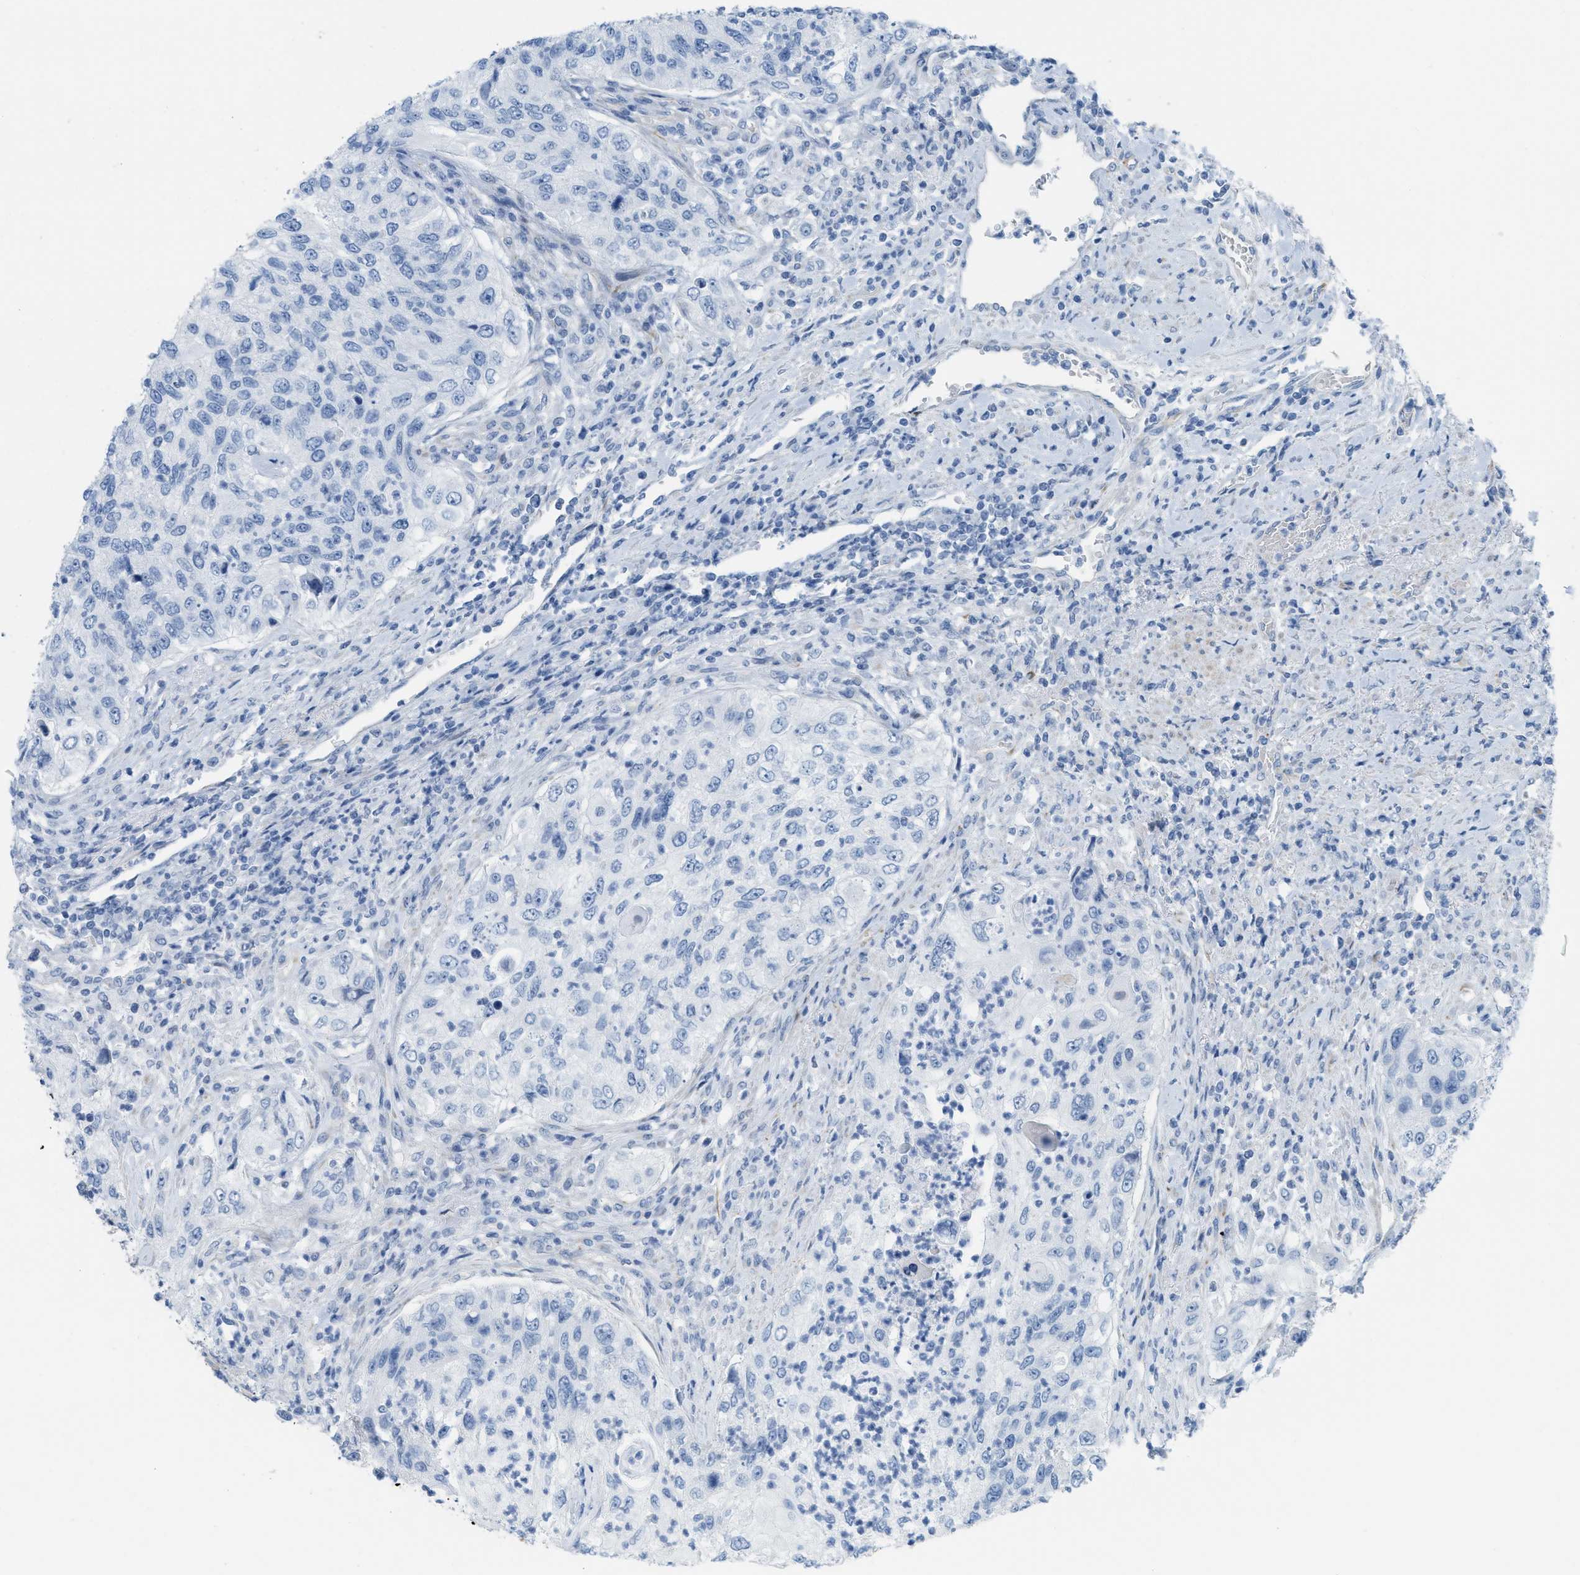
{"staining": {"intensity": "negative", "quantity": "none", "location": "none"}, "tissue": "urothelial cancer", "cell_type": "Tumor cells", "image_type": "cancer", "snomed": [{"axis": "morphology", "description": "Urothelial carcinoma, High grade"}, {"axis": "topography", "description": "Urinary bladder"}], "caption": "Immunohistochemical staining of human urothelial cancer displays no significant expression in tumor cells. (DAB (3,3'-diaminobenzidine) IHC, high magnification).", "gene": "SLC12A1", "patient": {"sex": "female", "age": 60}}